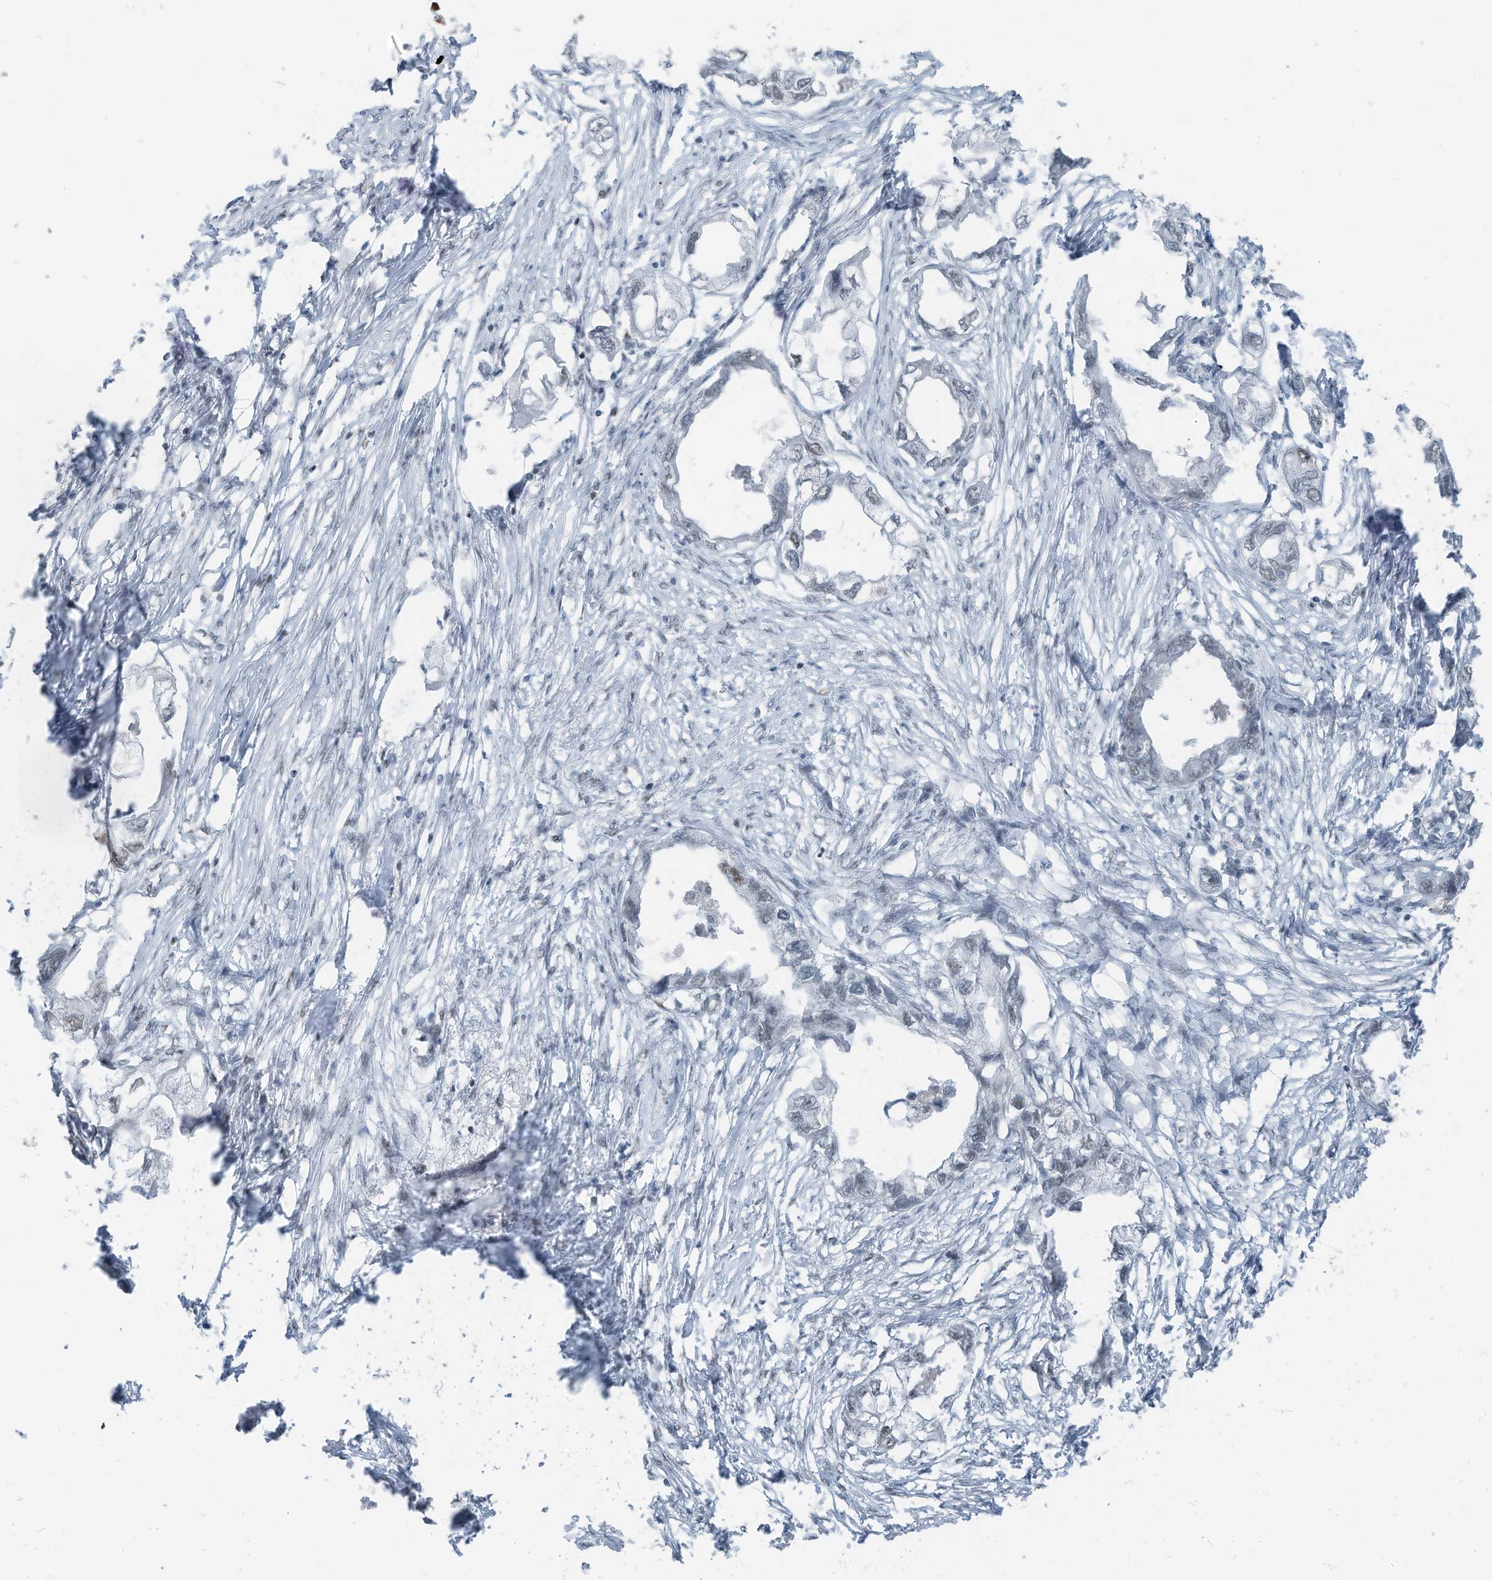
{"staining": {"intensity": "negative", "quantity": "none", "location": "none"}, "tissue": "endometrial cancer", "cell_type": "Tumor cells", "image_type": "cancer", "snomed": [{"axis": "morphology", "description": "Adenocarcinoma, NOS"}, {"axis": "morphology", "description": "Adenocarcinoma, metastatic, NOS"}, {"axis": "topography", "description": "Adipose tissue"}, {"axis": "topography", "description": "Endometrium"}], "caption": "This is an immunohistochemistry (IHC) image of human endometrial adenocarcinoma. There is no staining in tumor cells.", "gene": "WRNIP1", "patient": {"sex": "female", "age": 67}}